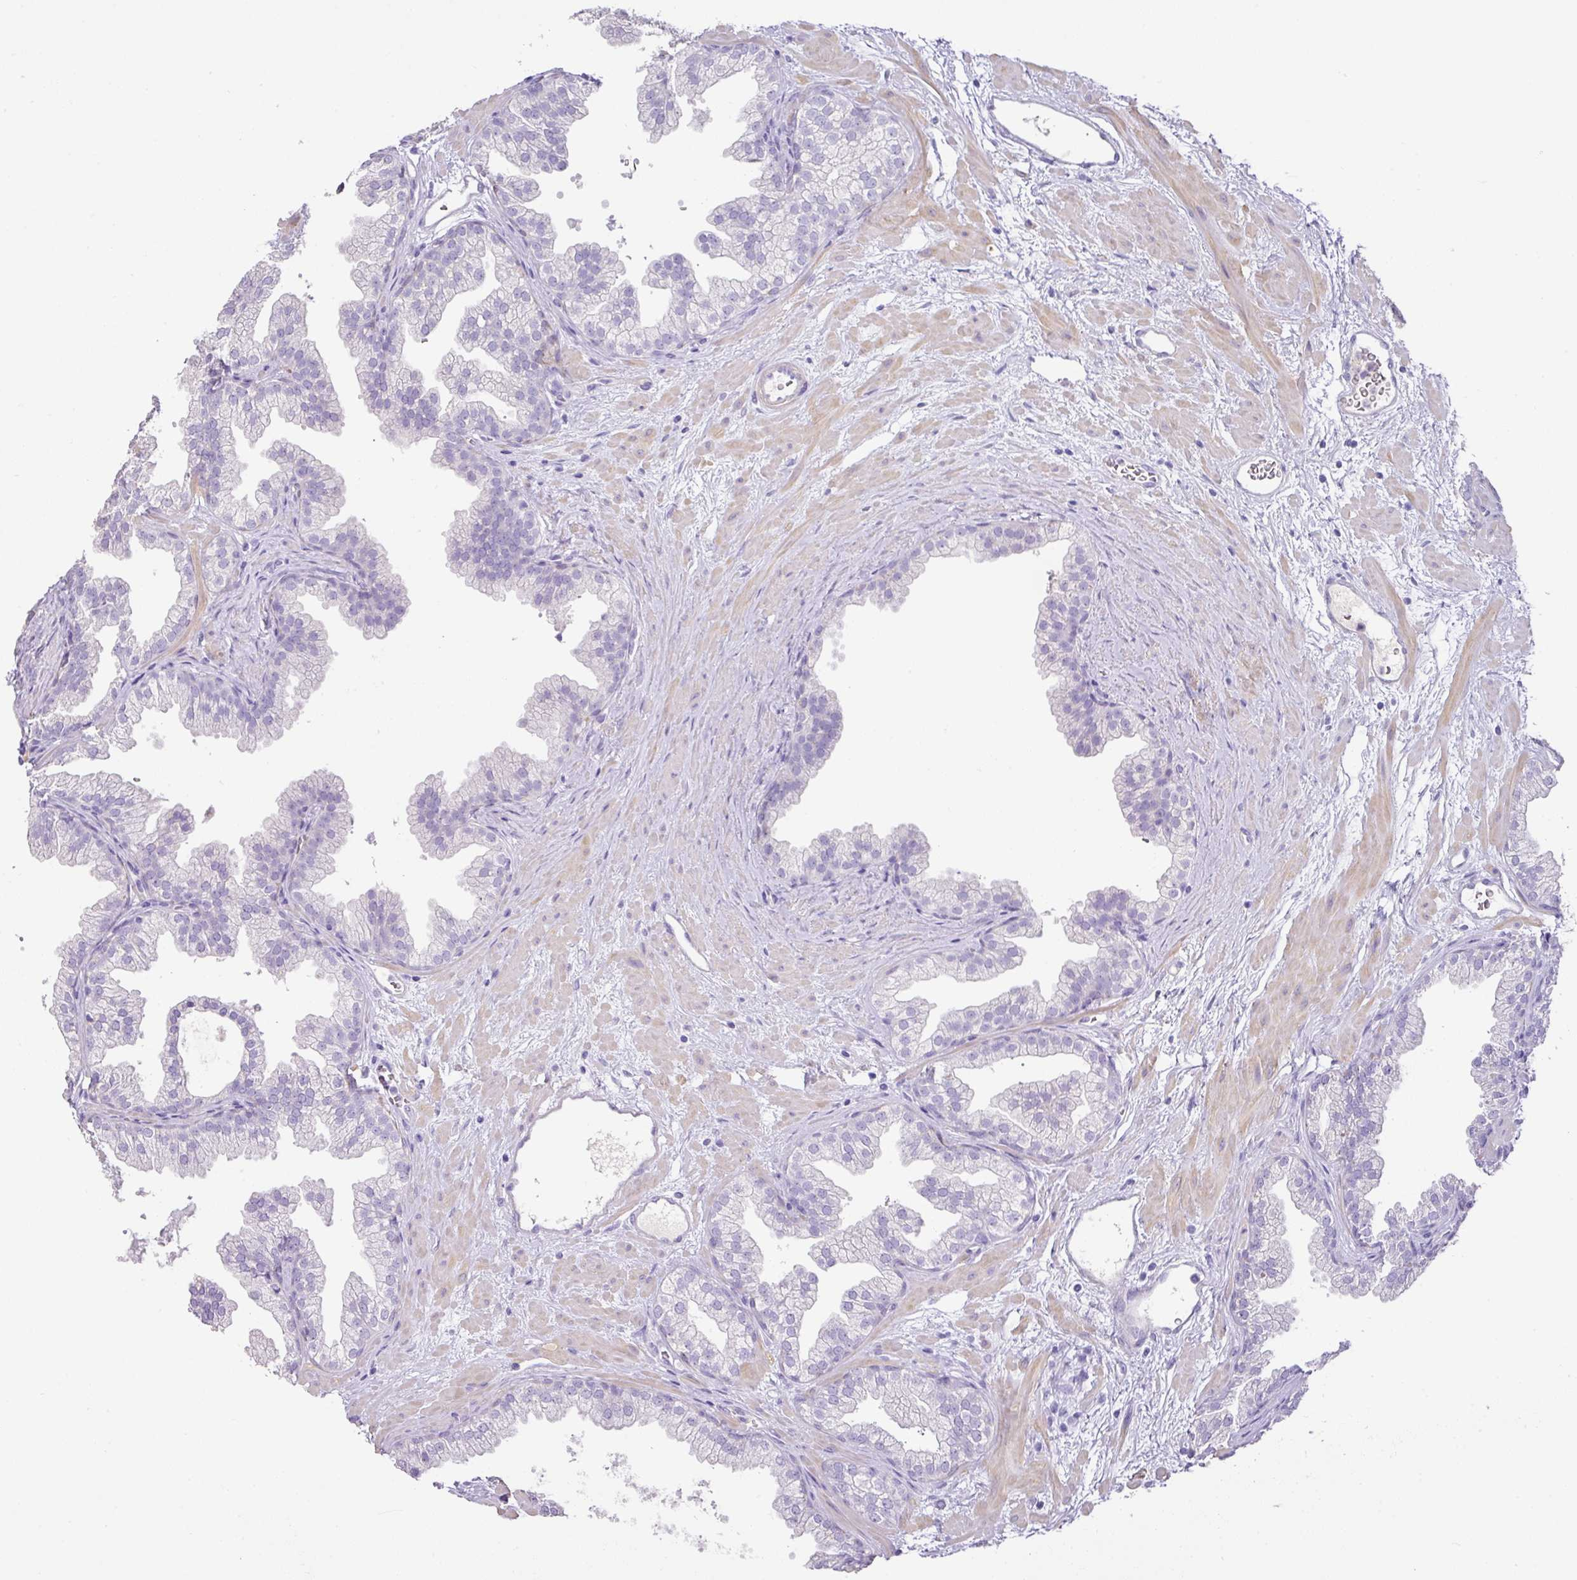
{"staining": {"intensity": "negative", "quantity": "none", "location": "none"}, "tissue": "prostate", "cell_type": "Glandular cells", "image_type": "normal", "snomed": [{"axis": "morphology", "description": "Normal tissue, NOS"}, {"axis": "topography", "description": "Prostate"}], "caption": "This micrograph is of benign prostate stained with immunohistochemistry (IHC) to label a protein in brown with the nuclei are counter-stained blue. There is no staining in glandular cells. (Brightfield microscopy of DAB (3,3'-diaminobenzidine) immunohistochemistry (IHC) at high magnification).", "gene": "TARM1", "patient": {"sex": "male", "age": 37}}